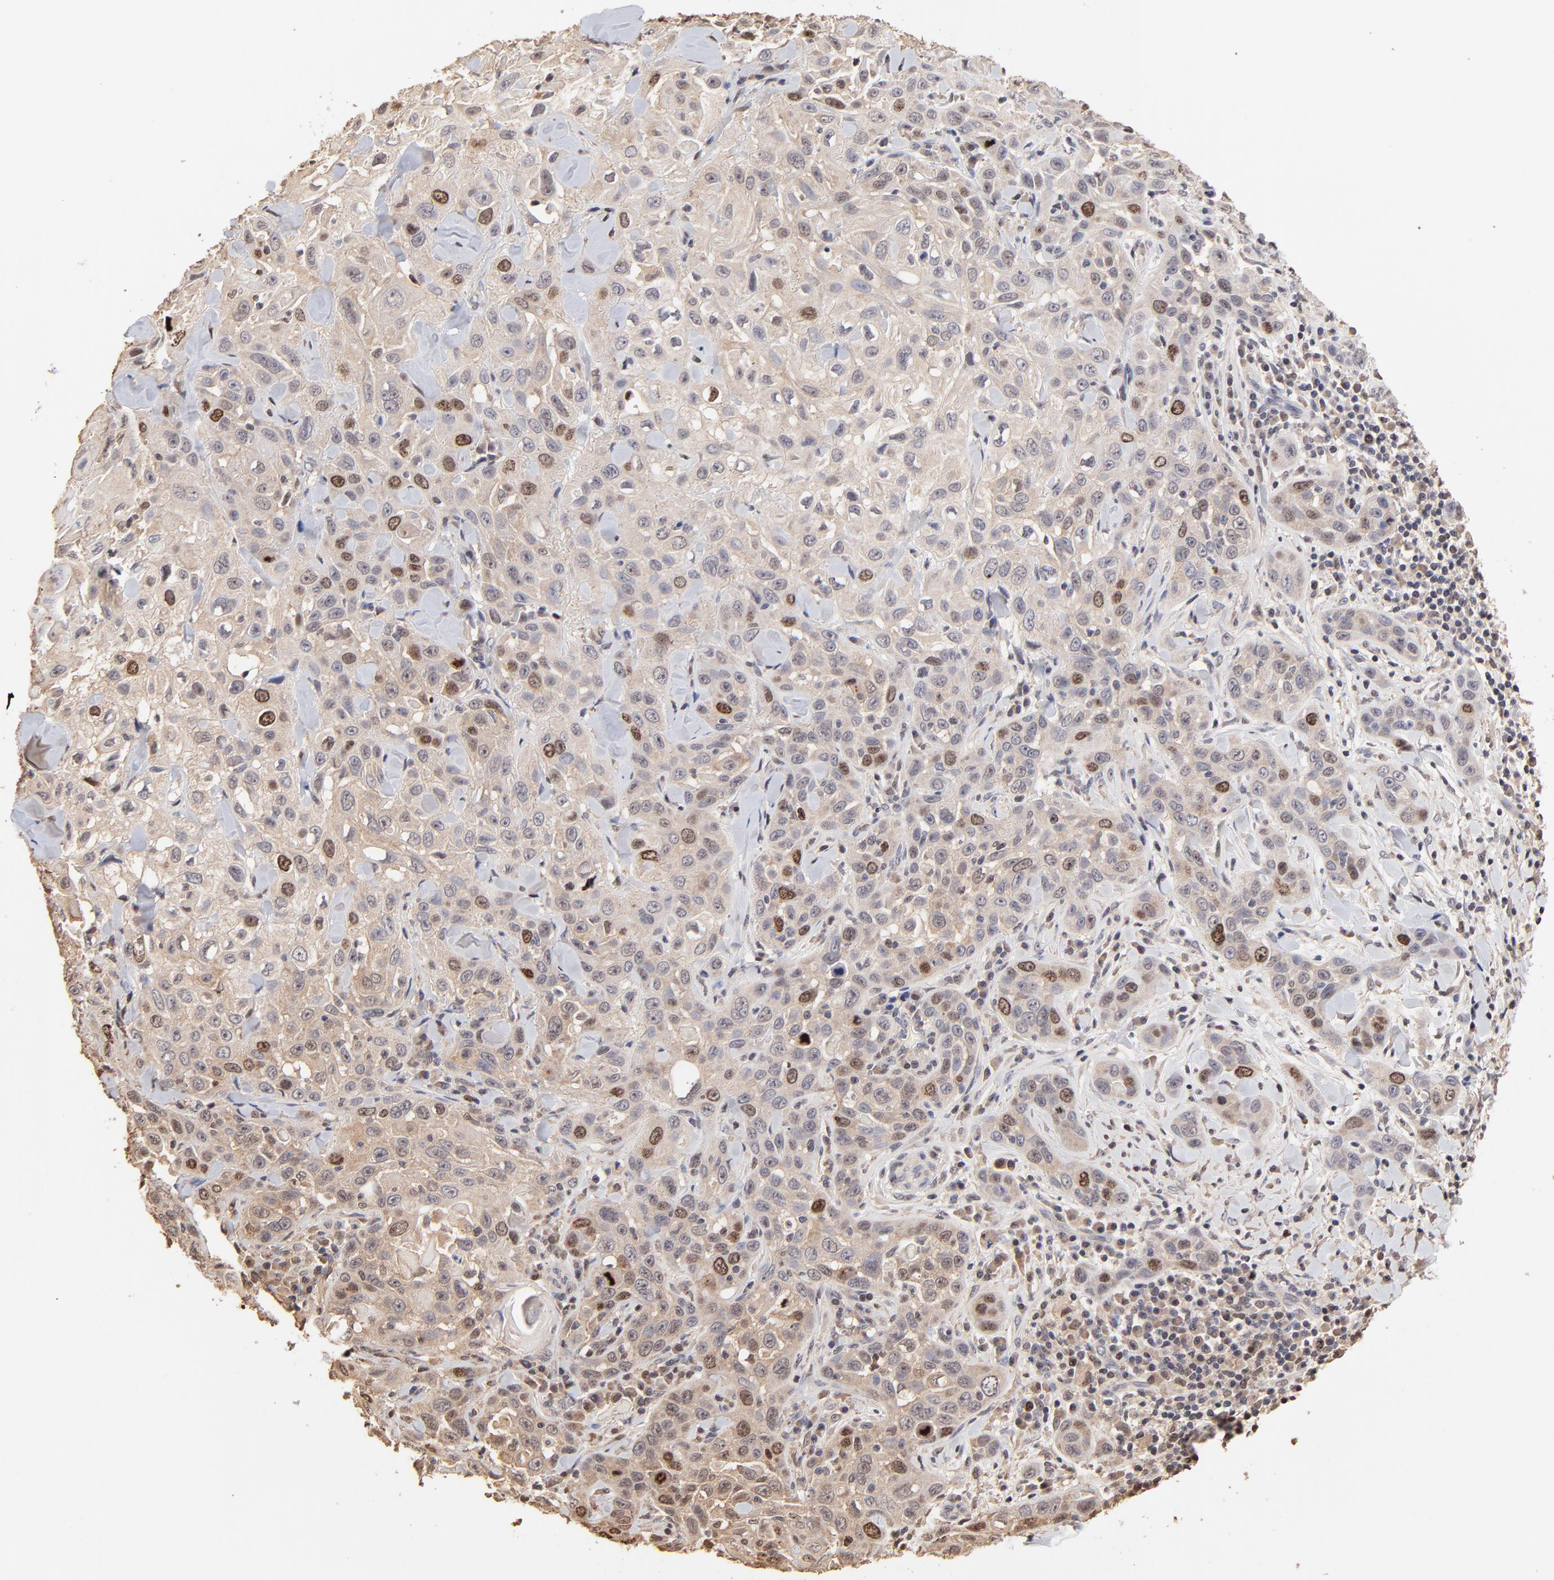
{"staining": {"intensity": "moderate", "quantity": "25%-75%", "location": "nuclear"}, "tissue": "skin cancer", "cell_type": "Tumor cells", "image_type": "cancer", "snomed": [{"axis": "morphology", "description": "Squamous cell carcinoma, NOS"}, {"axis": "topography", "description": "Skin"}], "caption": "A brown stain shows moderate nuclear positivity of a protein in skin cancer (squamous cell carcinoma) tumor cells. The staining is performed using DAB (3,3'-diaminobenzidine) brown chromogen to label protein expression. The nuclei are counter-stained blue using hematoxylin.", "gene": "BIRC5", "patient": {"sex": "male", "age": 84}}